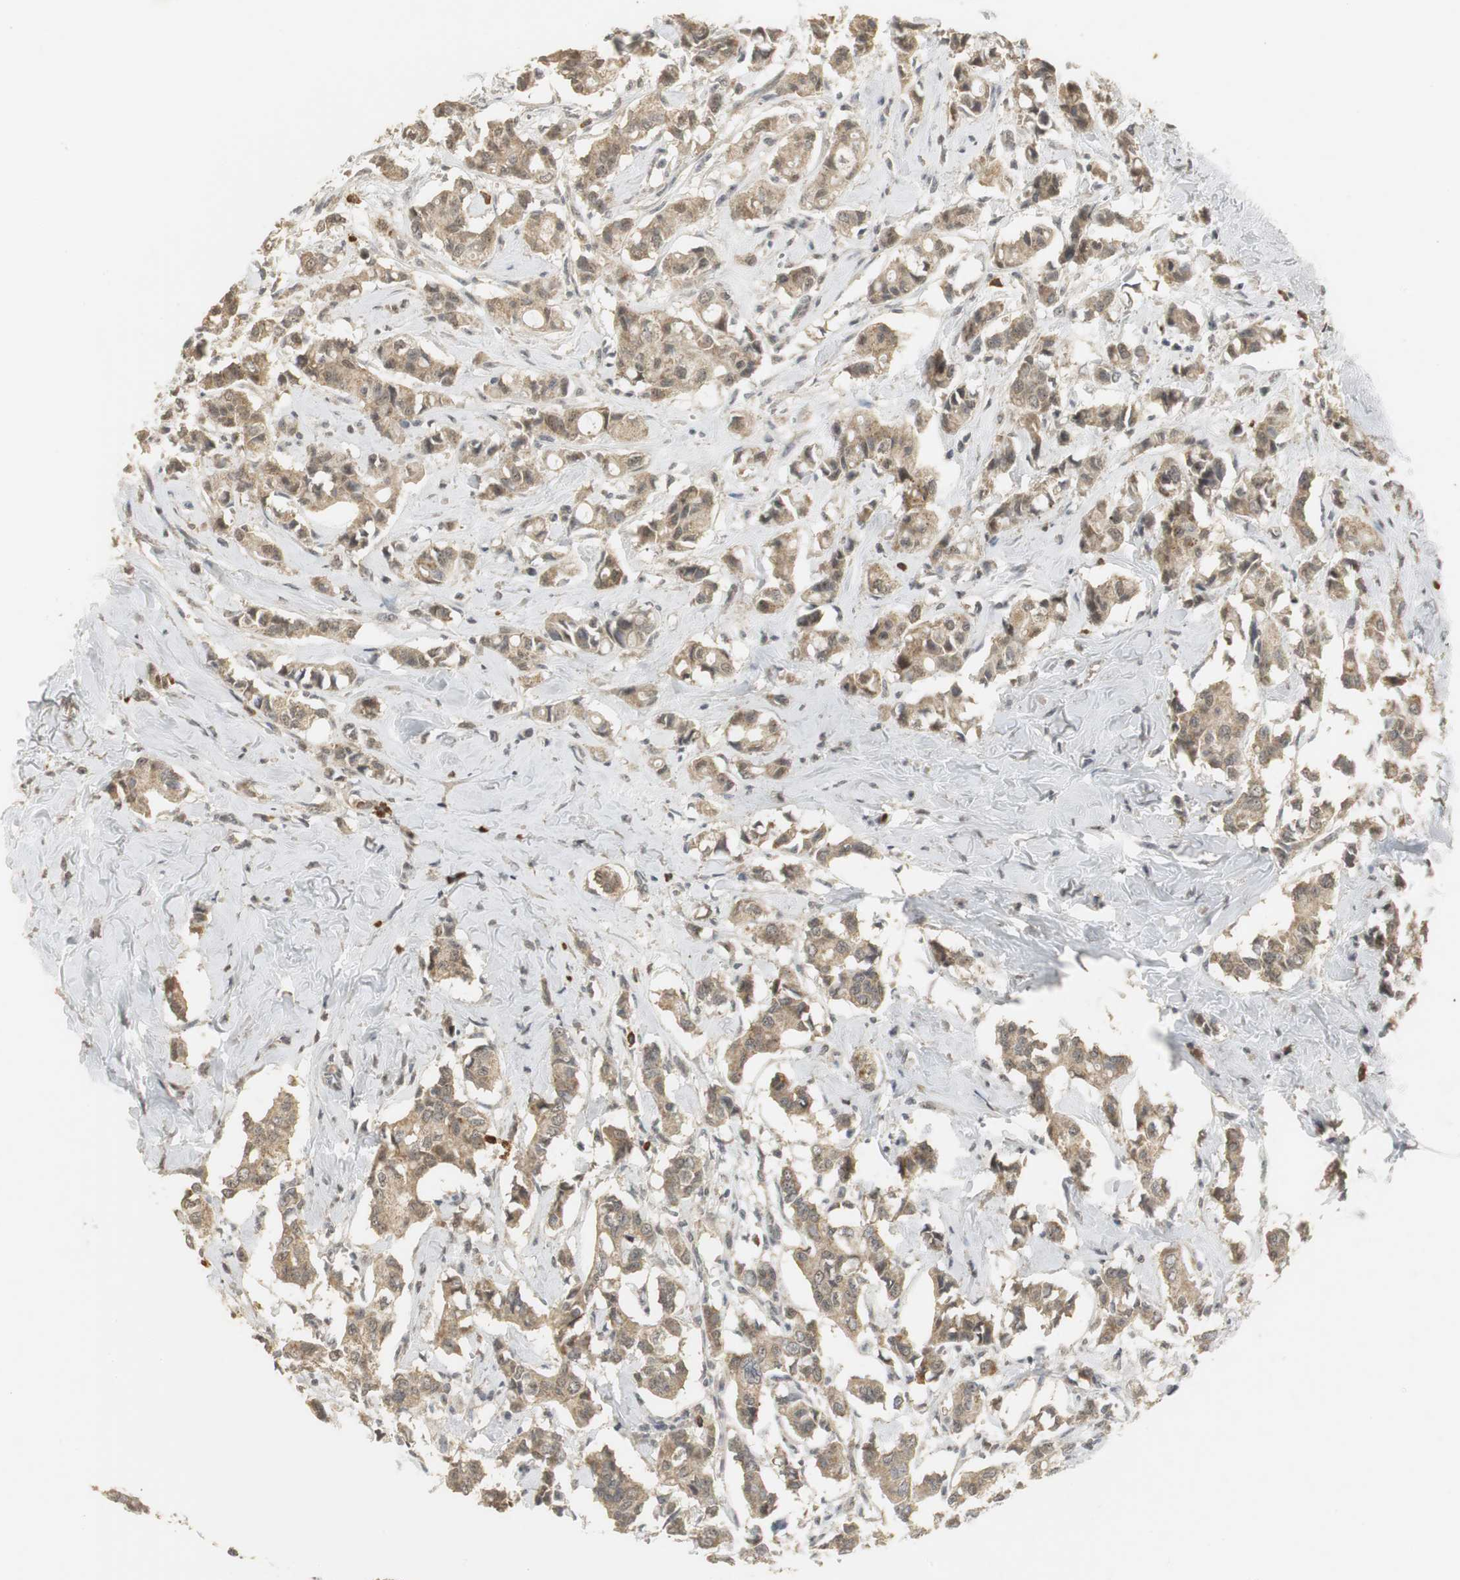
{"staining": {"intensity": "moderate", "quantity": ">75%", "location": "cytoplasmic/membranous"}, "tissue": "breast cancer", "cell_type": "Tumor cells", "image_type": "cancer", "snomed": [{"axis": "morphology", "description": "Duct carcinoma"}, {"axis": "topography", "description": "Breast"}], "caption": "A micrograph of infiltrating ductal carcinoma (breast) stained for a protein reveals moderate cytoplasmic/membranous brown staining in tumor cells. (Stains: DAB (3,3'-diaminobenzidine) in brown, nuclei in blue, Microscopy: brightfield microscopy at high magnification).", "gene": "ELOA", "patient": {"sex": "female", "age": 84}}